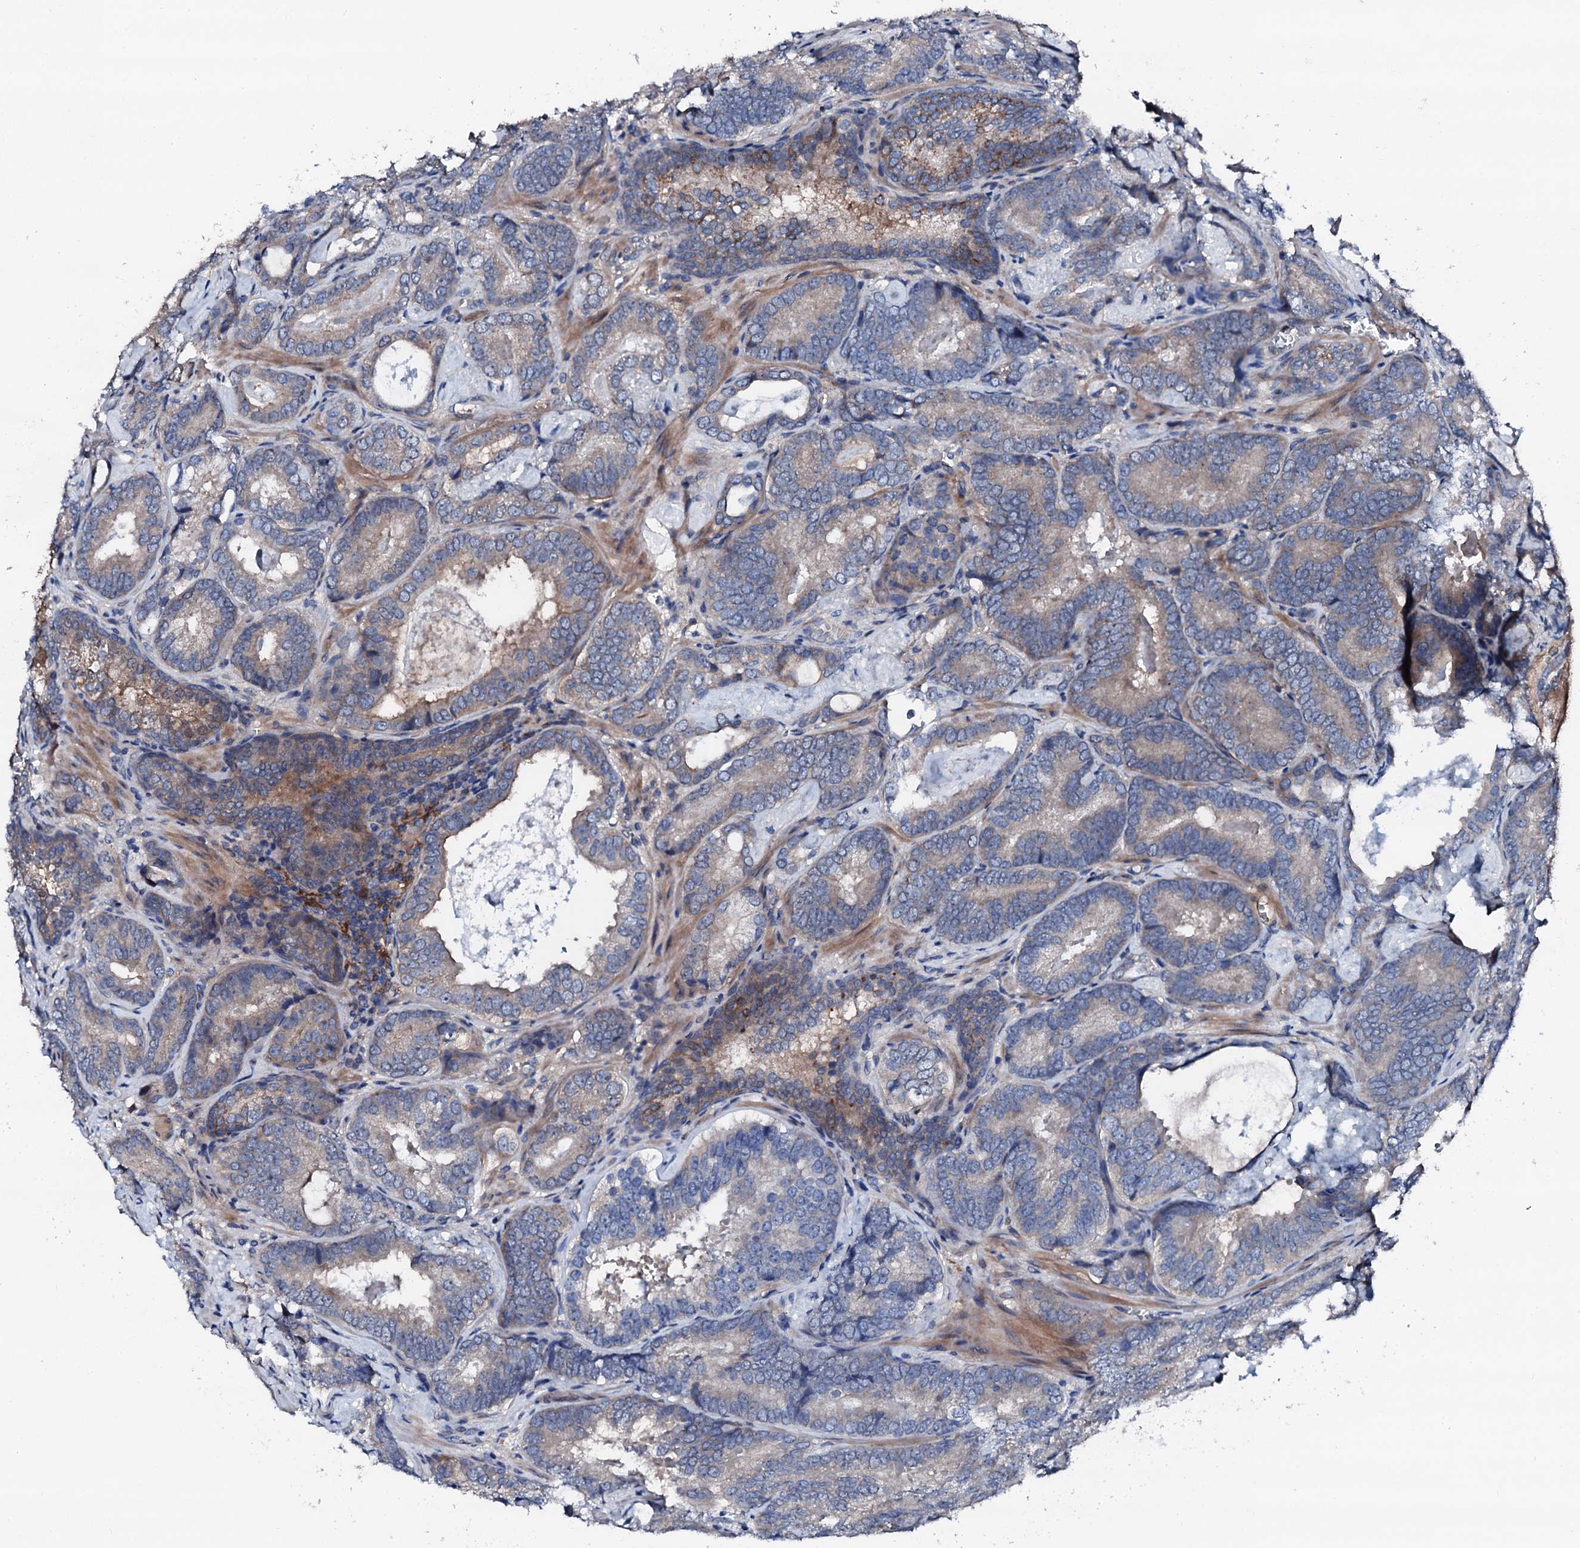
{"staining": {"intensity": "moderate", "quantity": "25%-75%", "location": "cytoplasmic/membranous"}, "tissue": "prostate cancer", "cell_type": "Tumor cells", "image_type": "cancer", "snomed": [{"axis": "morphology", "description": "Adenocarcinoma, Low grade"}, {"axis": "topography", "description": "Prostate"}], "caption": "Immunohistochemical staining of human prostate cancer demonstrates moderate cytoplasmic/membranous protein positivity in approximately 25%-75% of tumor cells.", "gene": "TRAFD1", "patient": {"sex": "male", "age": 60}}